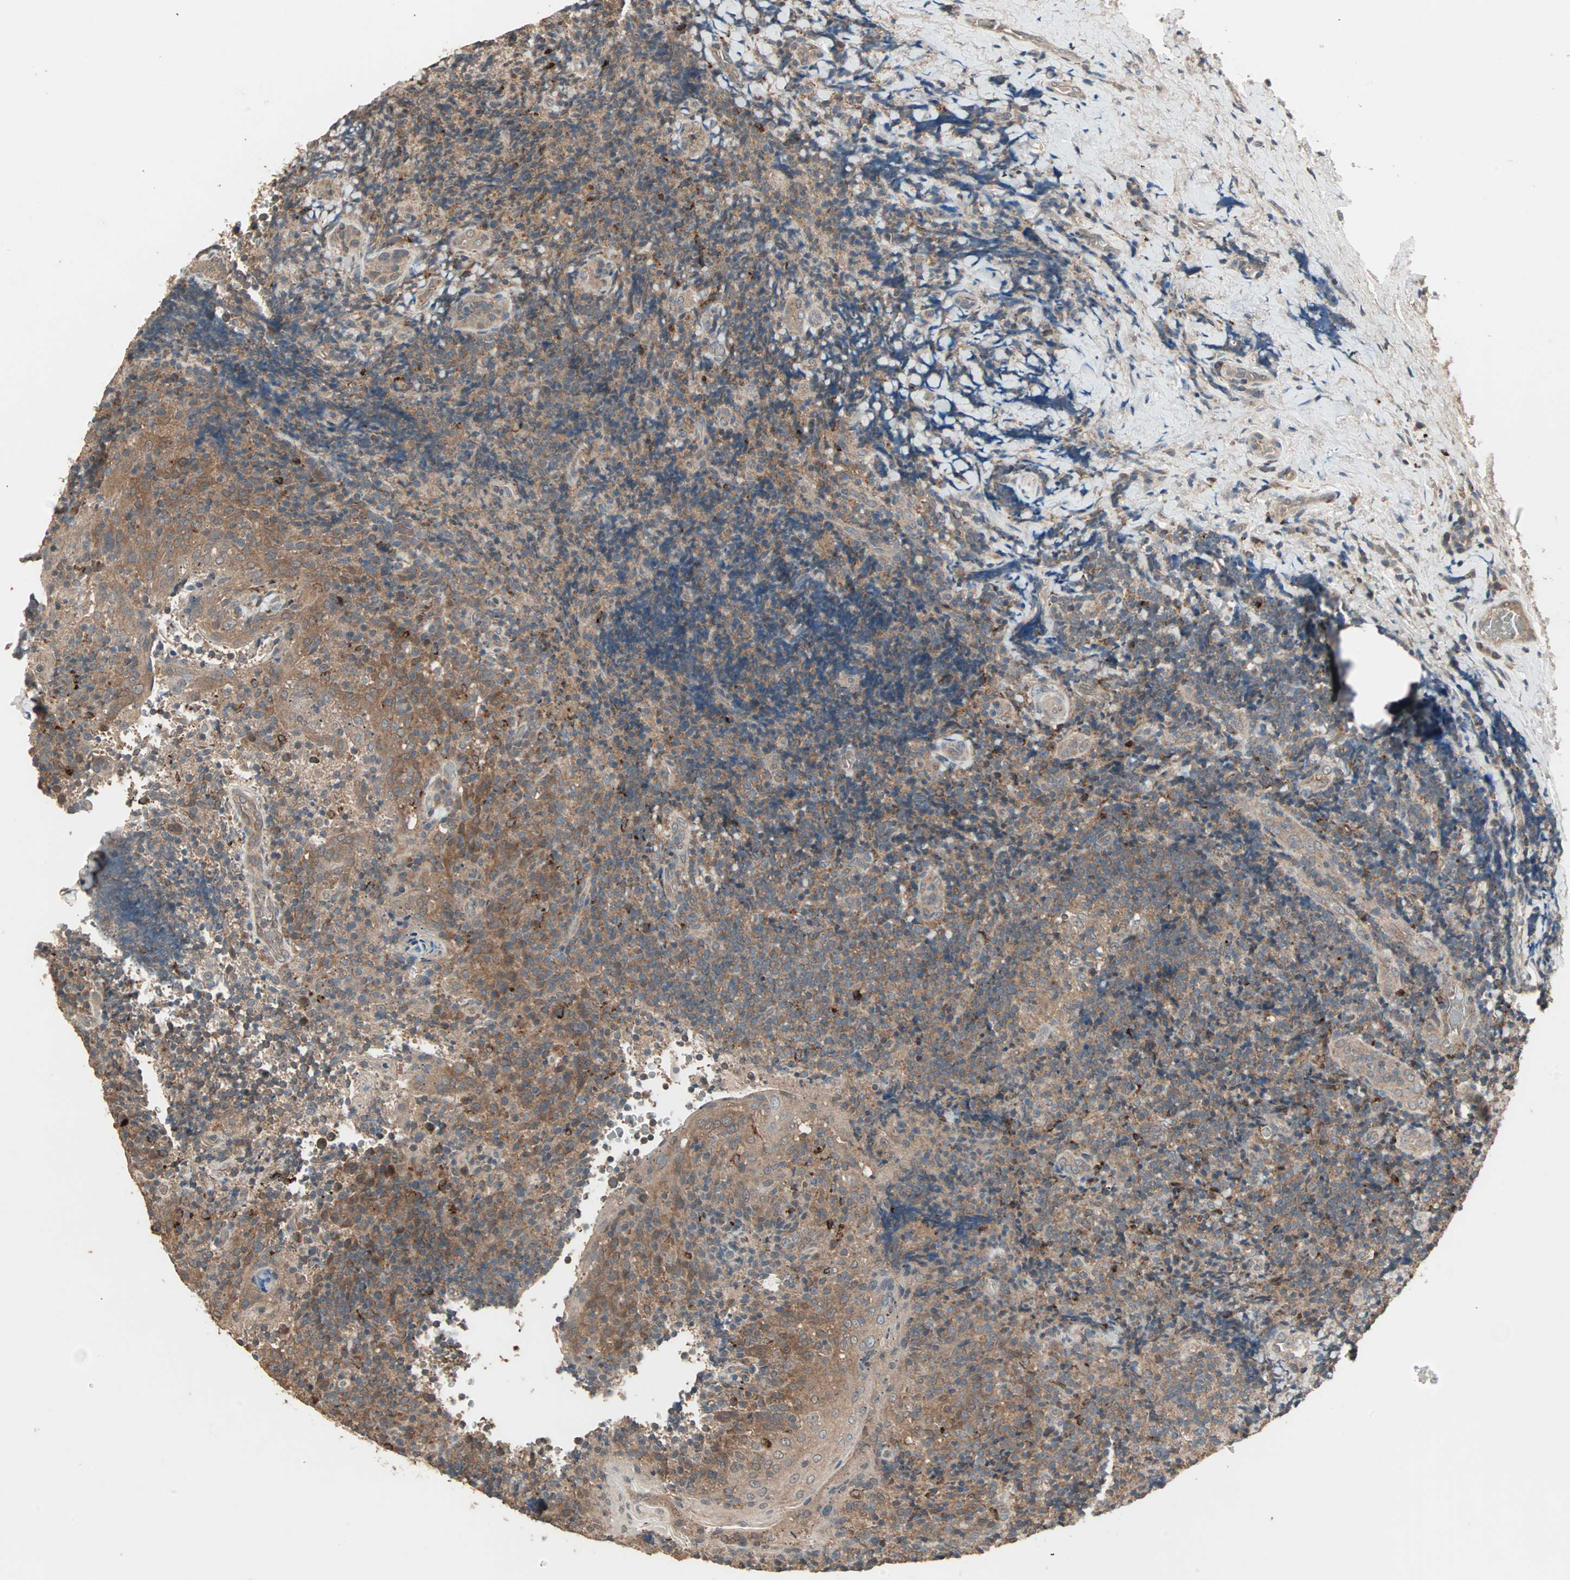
{"staining": {"intensity": "moderate", "quantity": ">75%", "location": "cytoplasmic/membranous"}, "tissue": "lymphoma", "cell_type": "Tumor cells", "image_type": "cancer", "snomed": [{"axis": "morphology", "description": "Malignant lymphoma, non-Hodgkin's type, High grade"}, {"axis": "topography", "description": "Tonsil"}], "caption": "High-magnification brightfield microscopy of high-grade malignant lymphoma, non-Hodgkin's type stained with DAB (3,3'-diaminobenzidine) (brown) and counterstained with hematoxylin (blue). tumor cells exhibit moderate cytoplasmic/membranous positivity is appreciated in approximately>75% of cells.", "gene": "UBAC1", "patient": {"sex": "female", "age": 36}}